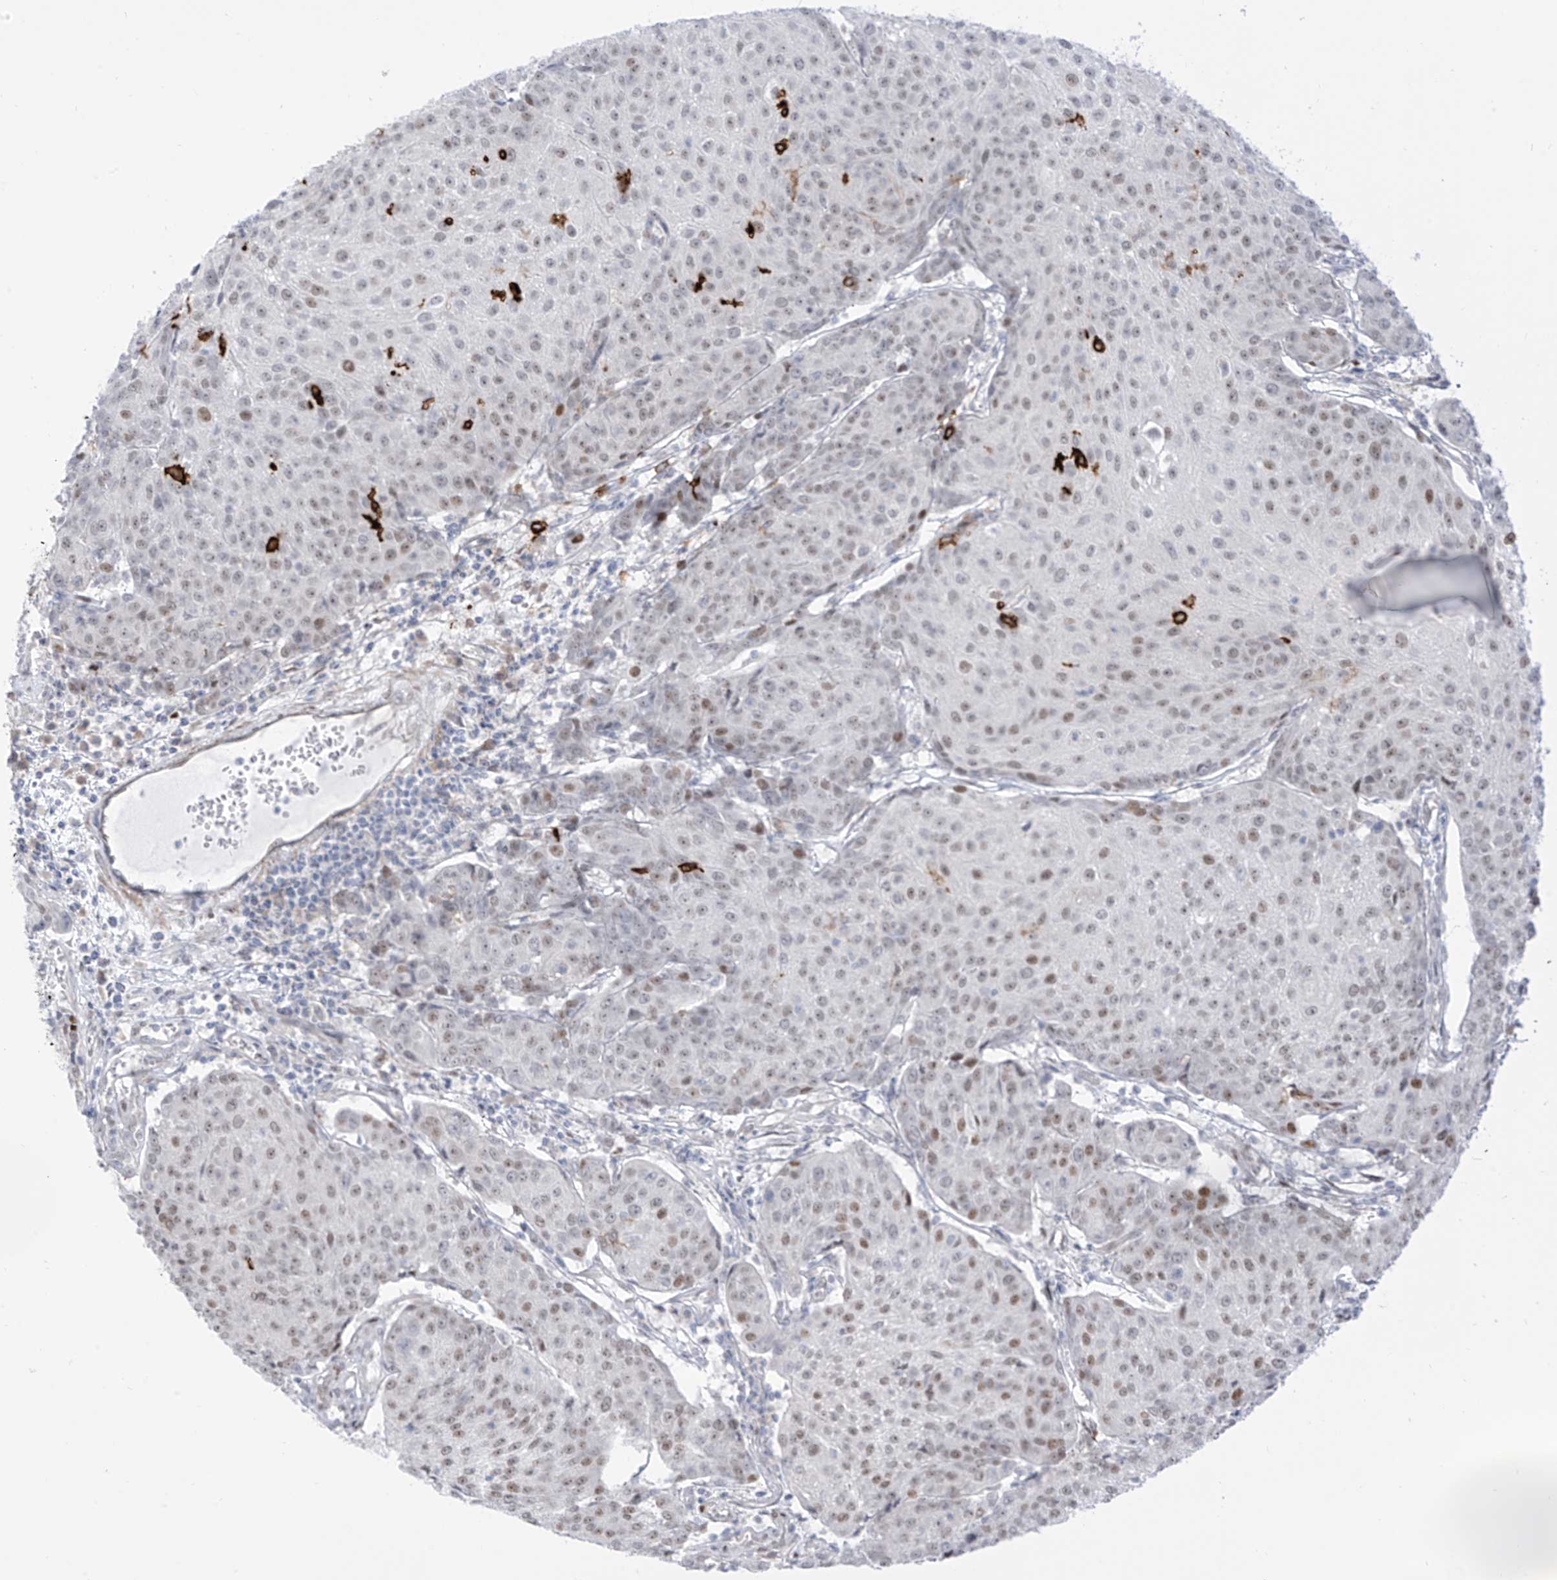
{"staining": {"intensity": "weak", "quantity": ">75%", "location": "nuclear"}, "tissue": "urothelial cancer", "cell_type": "Tumor cells", "image_type": "cancer", "snomed": [{"axis": "morphology", "description": "Urothelial carcinoma, High grade"}, {"axis": "topography", "description": "Urinary bladder"}], "caption": "Immunohistochemistry (IHC) of human urothelial cancer demonstrates low levels of weak nuclear expression in approximately >75% of tumor cells. Nuclei are stained in blue.", "gene": "LIN9", "patient": {"sex": "female", "age": 85}}